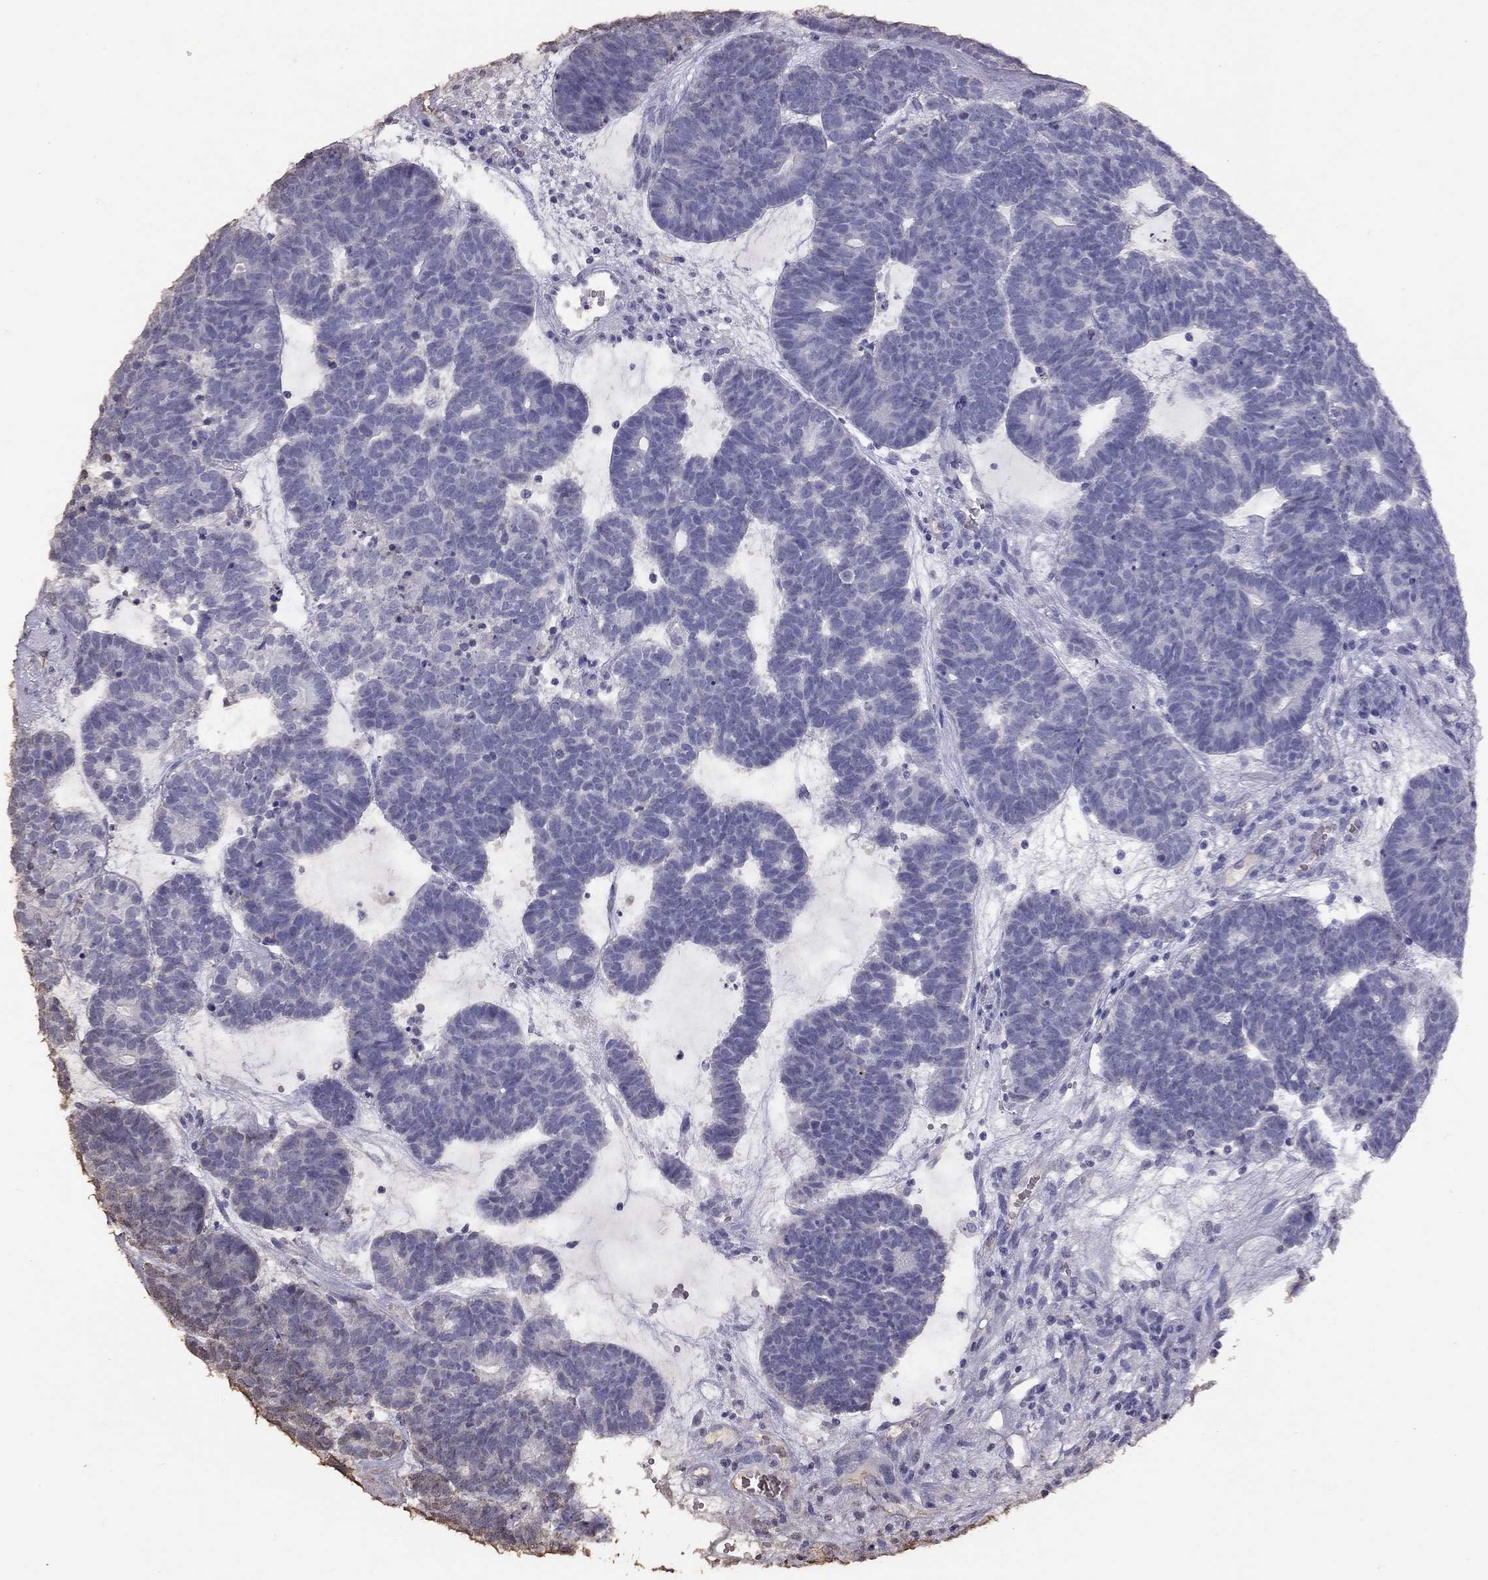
{"staining": {"intensity": "negative", "quantity": "none", "location": "none"}, "tissue": "head and neck cancer", "cell_type": "Tumor cells", "image_type": "cancer", "snomed": [{"axis": "morphology", "description": "Adenocarcinoma, NOS"}, {"axis": "topography", "description": "Head-Neck"}], "caption": "Immunohistochemistry (IHC) histopathology image of human head and neck cancer stained for a protein (brown), which shows no expression in tumor cells.", "gene": "SUN3", "patient": {"sex": "female", "age": 81}}